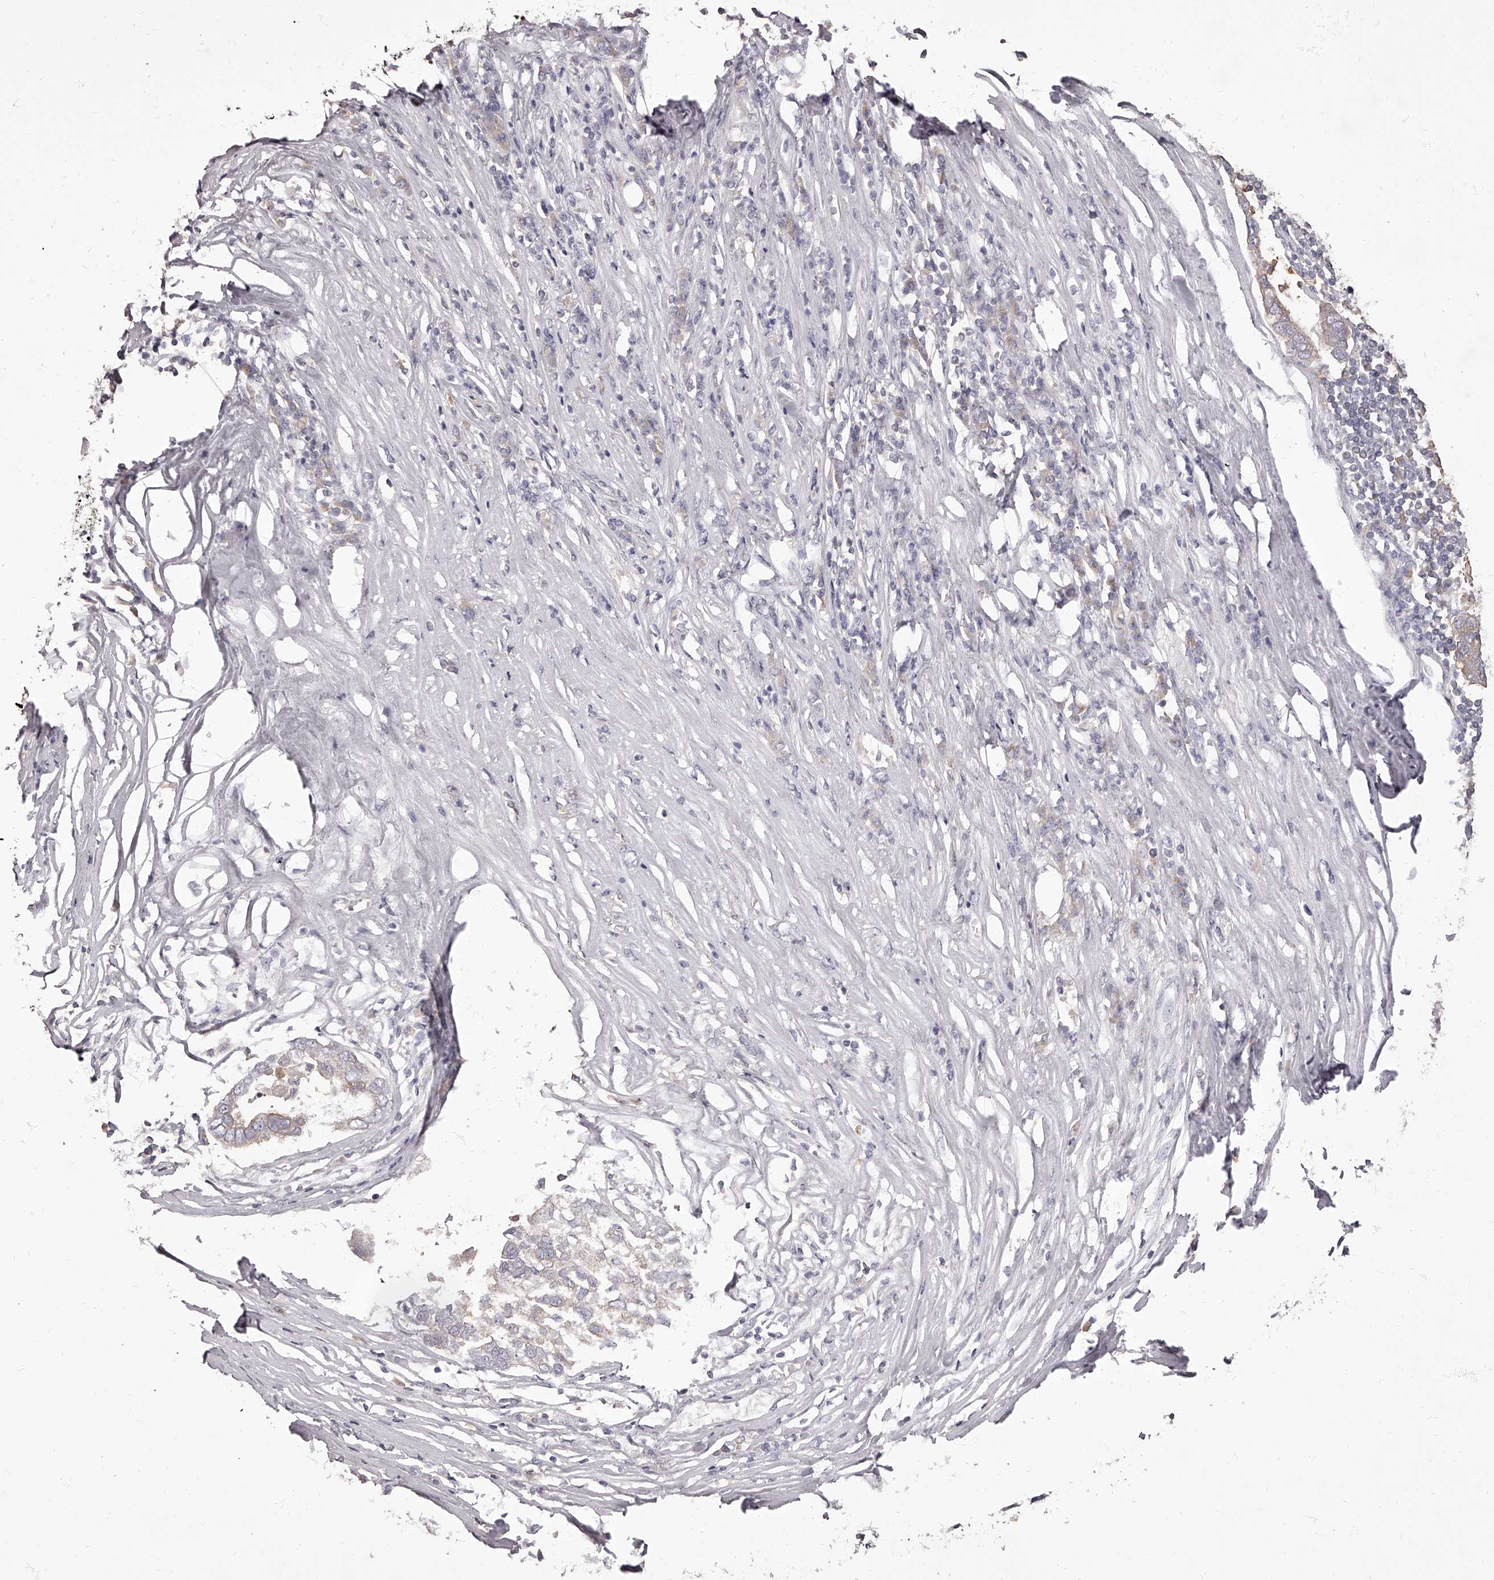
{"staining": {"intensity": "weak", "quantity": "<25%", "location": "cytoplasmic/membranous"}, "tissue": "pancreatic cancer", "cell_type": "Tumor cells", "image_type": "cancer", "snomed": [{"axis": "morphology", "description": "Adenocarcinoma, NOS"}, {"axis": "topography", "description": "Pancreas"}], "caption": "Tumor cells show no significant protein expression in pancreatic cancer.", "gene": "APEH", "patient": {"sex": "female", "age": 61}}